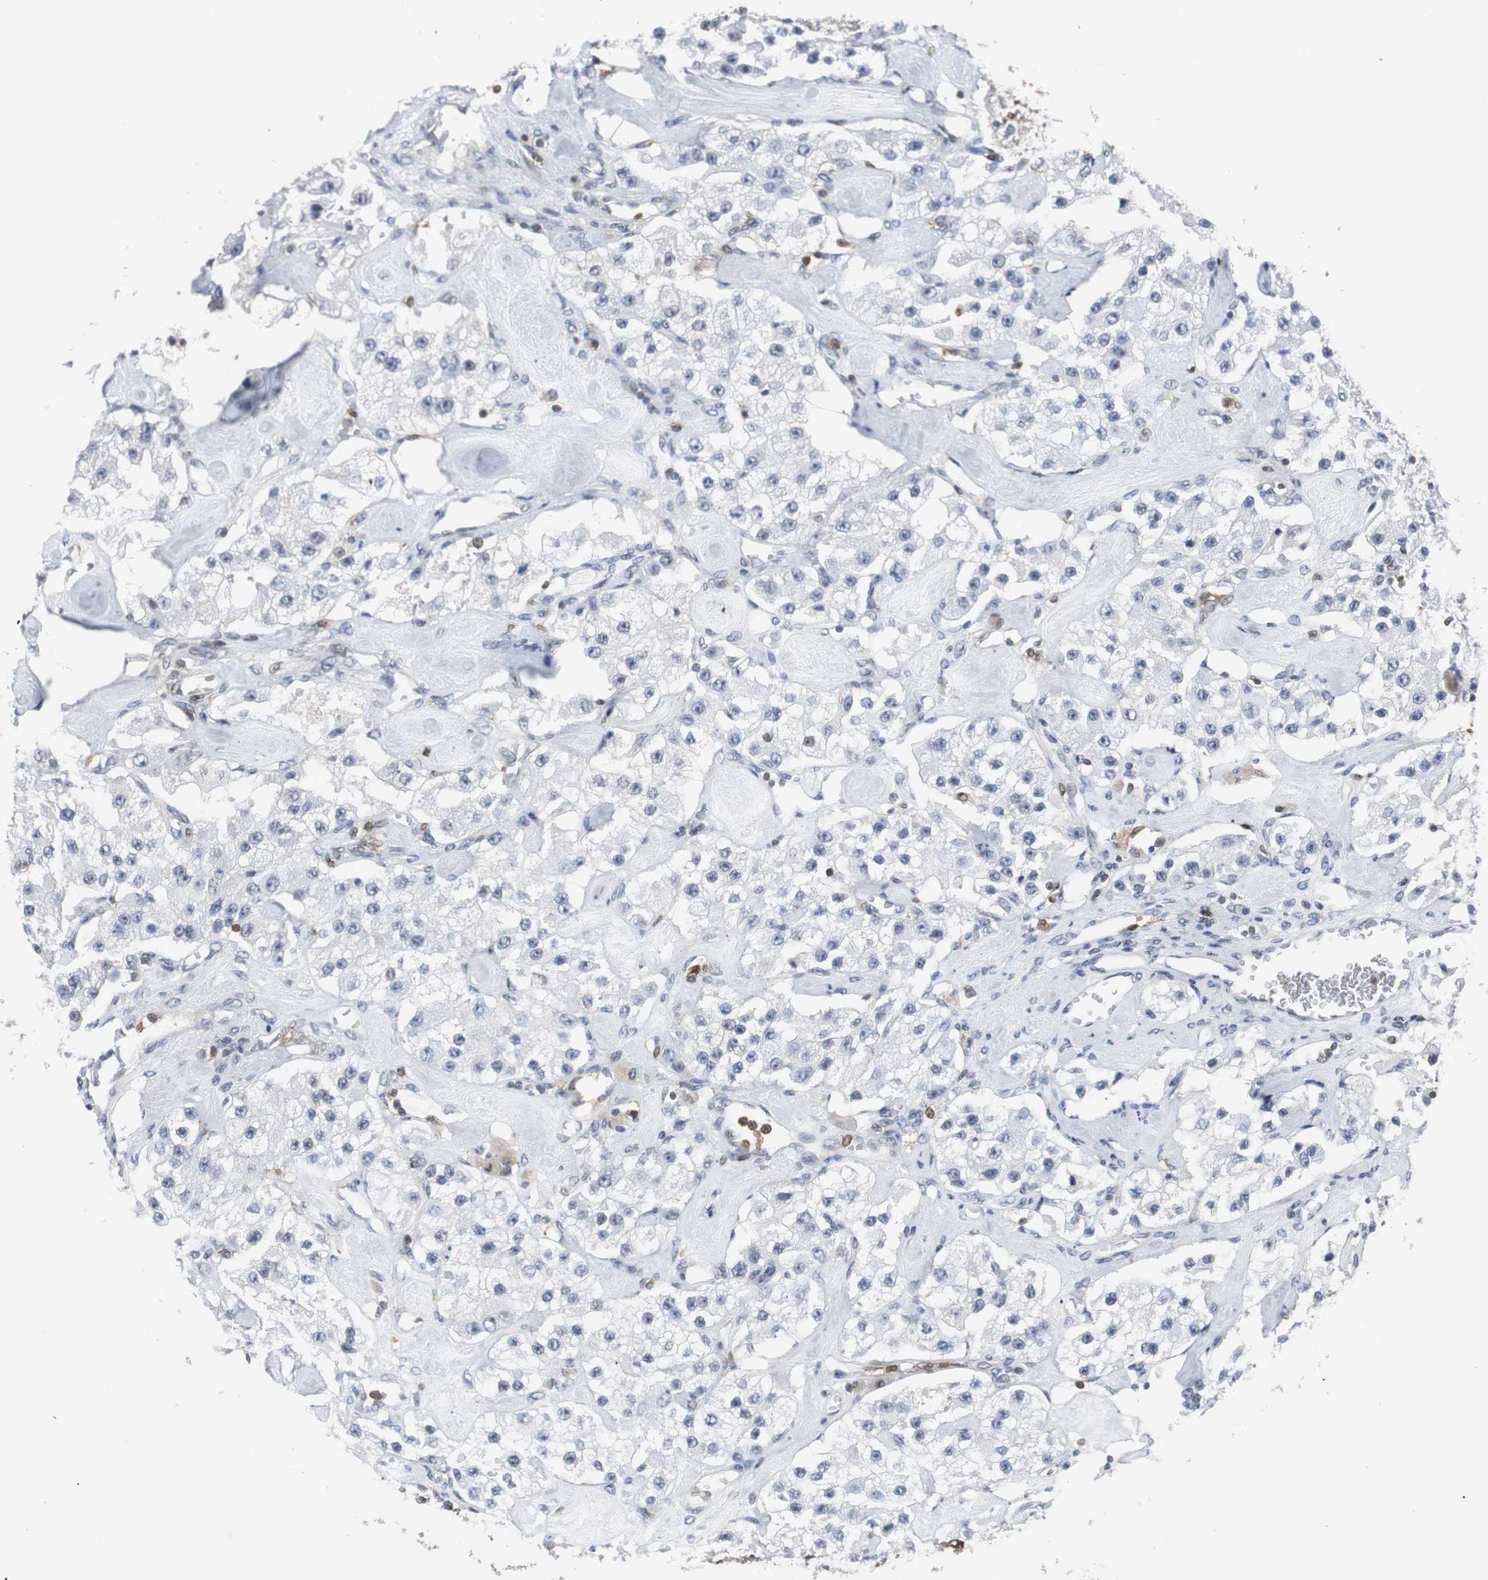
{"staining": {"intensity": "negative", "quantity": "none", "location": "none"}, "tissue": "carcinoid", "cell_type": "Tumor cells", "image_type": "cancer", "snomed": [{"axis": "morphology", "description": "Carcinoid, malignant, NOS"}, {"axis": "topography", "description": "Pancreas"}], "caption": "Carcinoid was stained to show a protein in brown. There is no significant expression in tumor cells.", "gene": "SIRT1", "patient": {"sex": "male", "age": 41}}